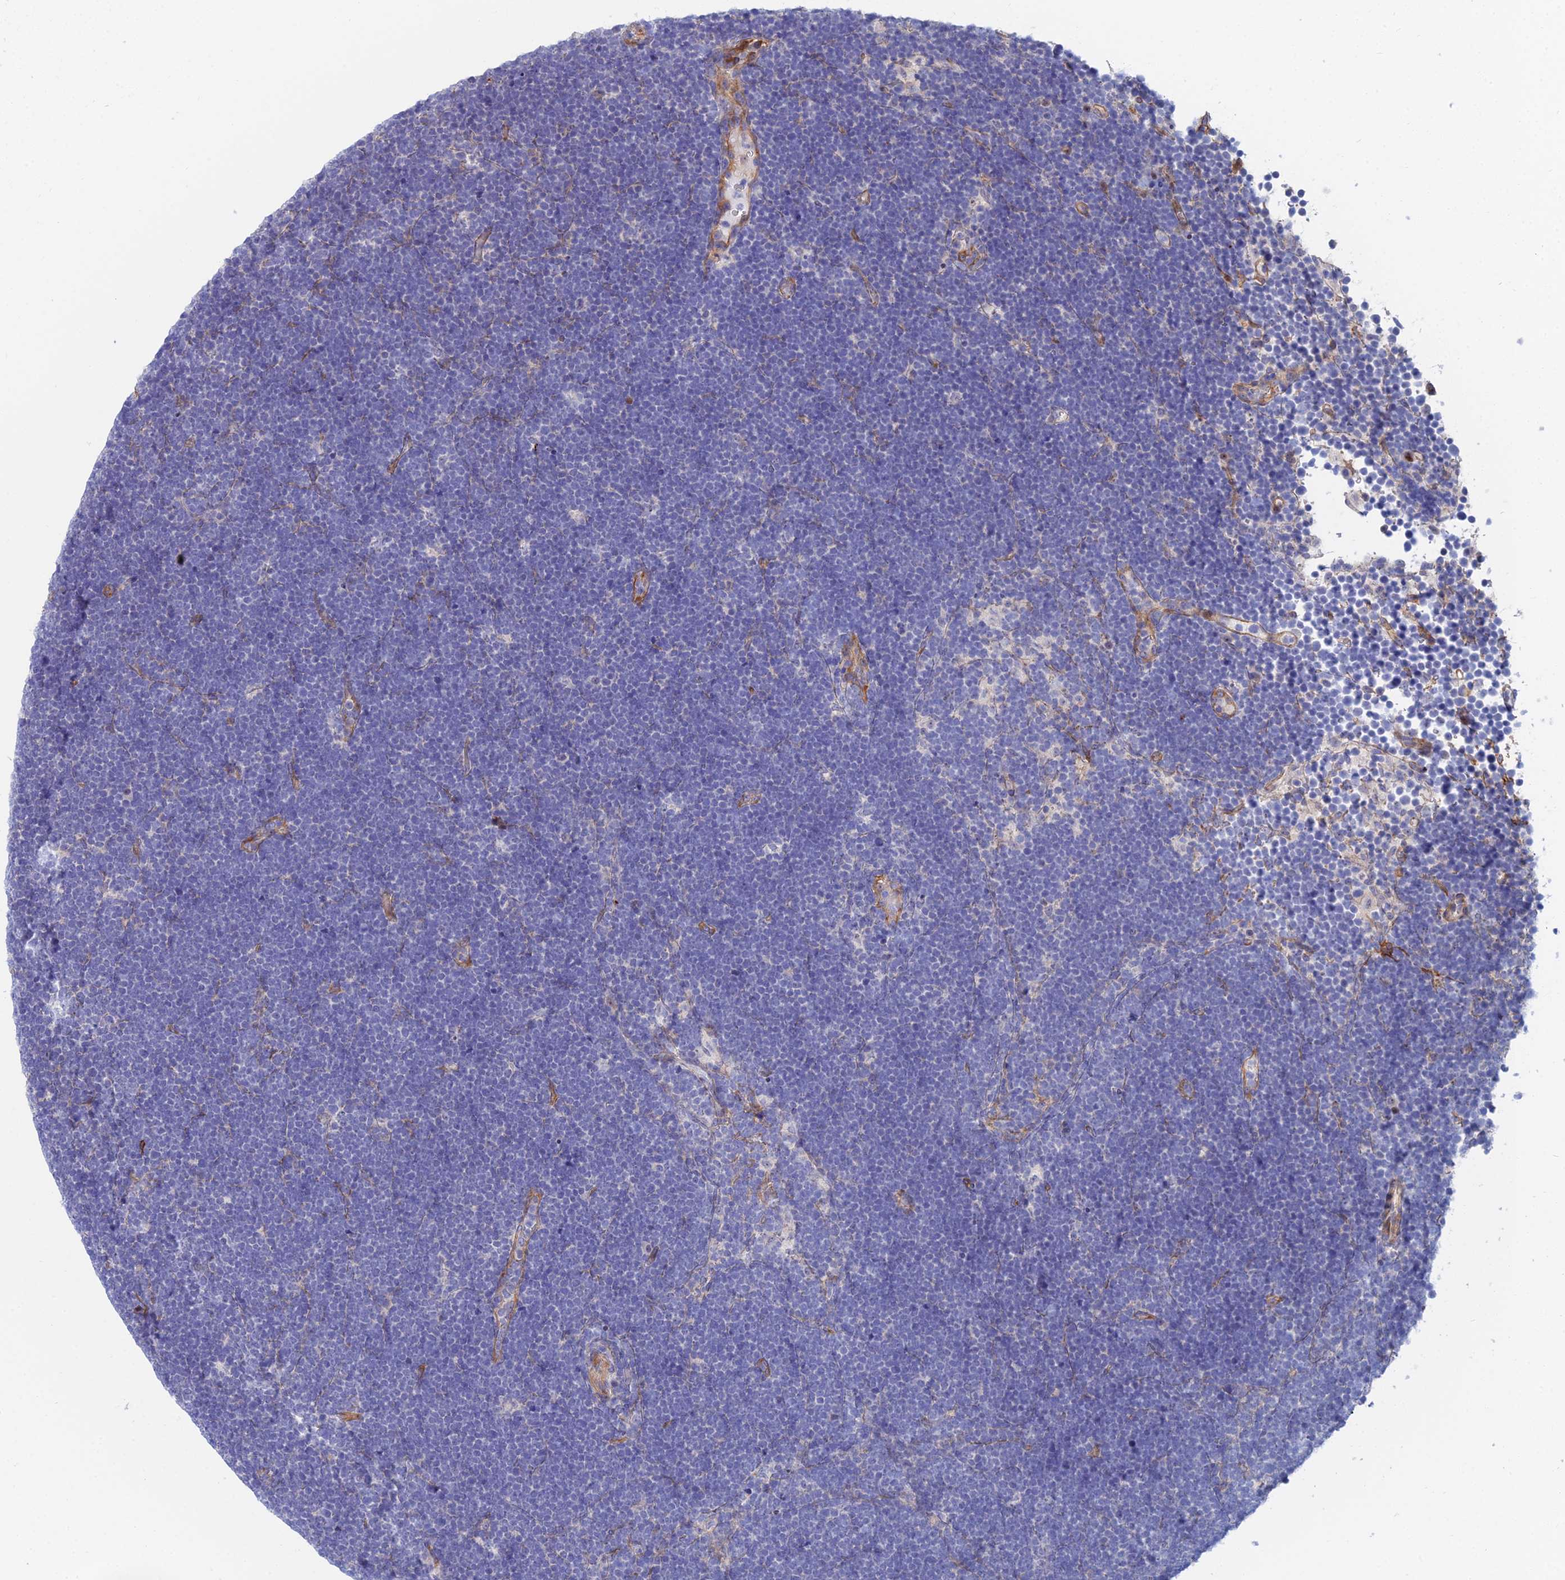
{"staining": {"intensity": "negative", "quantity": "none", "location": "none"}, "tissue": "lymphoma", "cell_type": "Tumor cells", "image_type": "cancer", "snomed": [{"axis": "morphology", "description": "Malignant lymphoma, non-Hodgkin's type, High grade"}, {"axis": "topography", "description": "Lymph node"}], "caption": "This is an immunohistochemistry (IHC) micrograph of human malignant lymphoma, non-Hodgkin's type (high-grade). There is no expression in tumor cells.", "gene": "TRIM43B", "patient": {"sex": "male", "age": 13}}